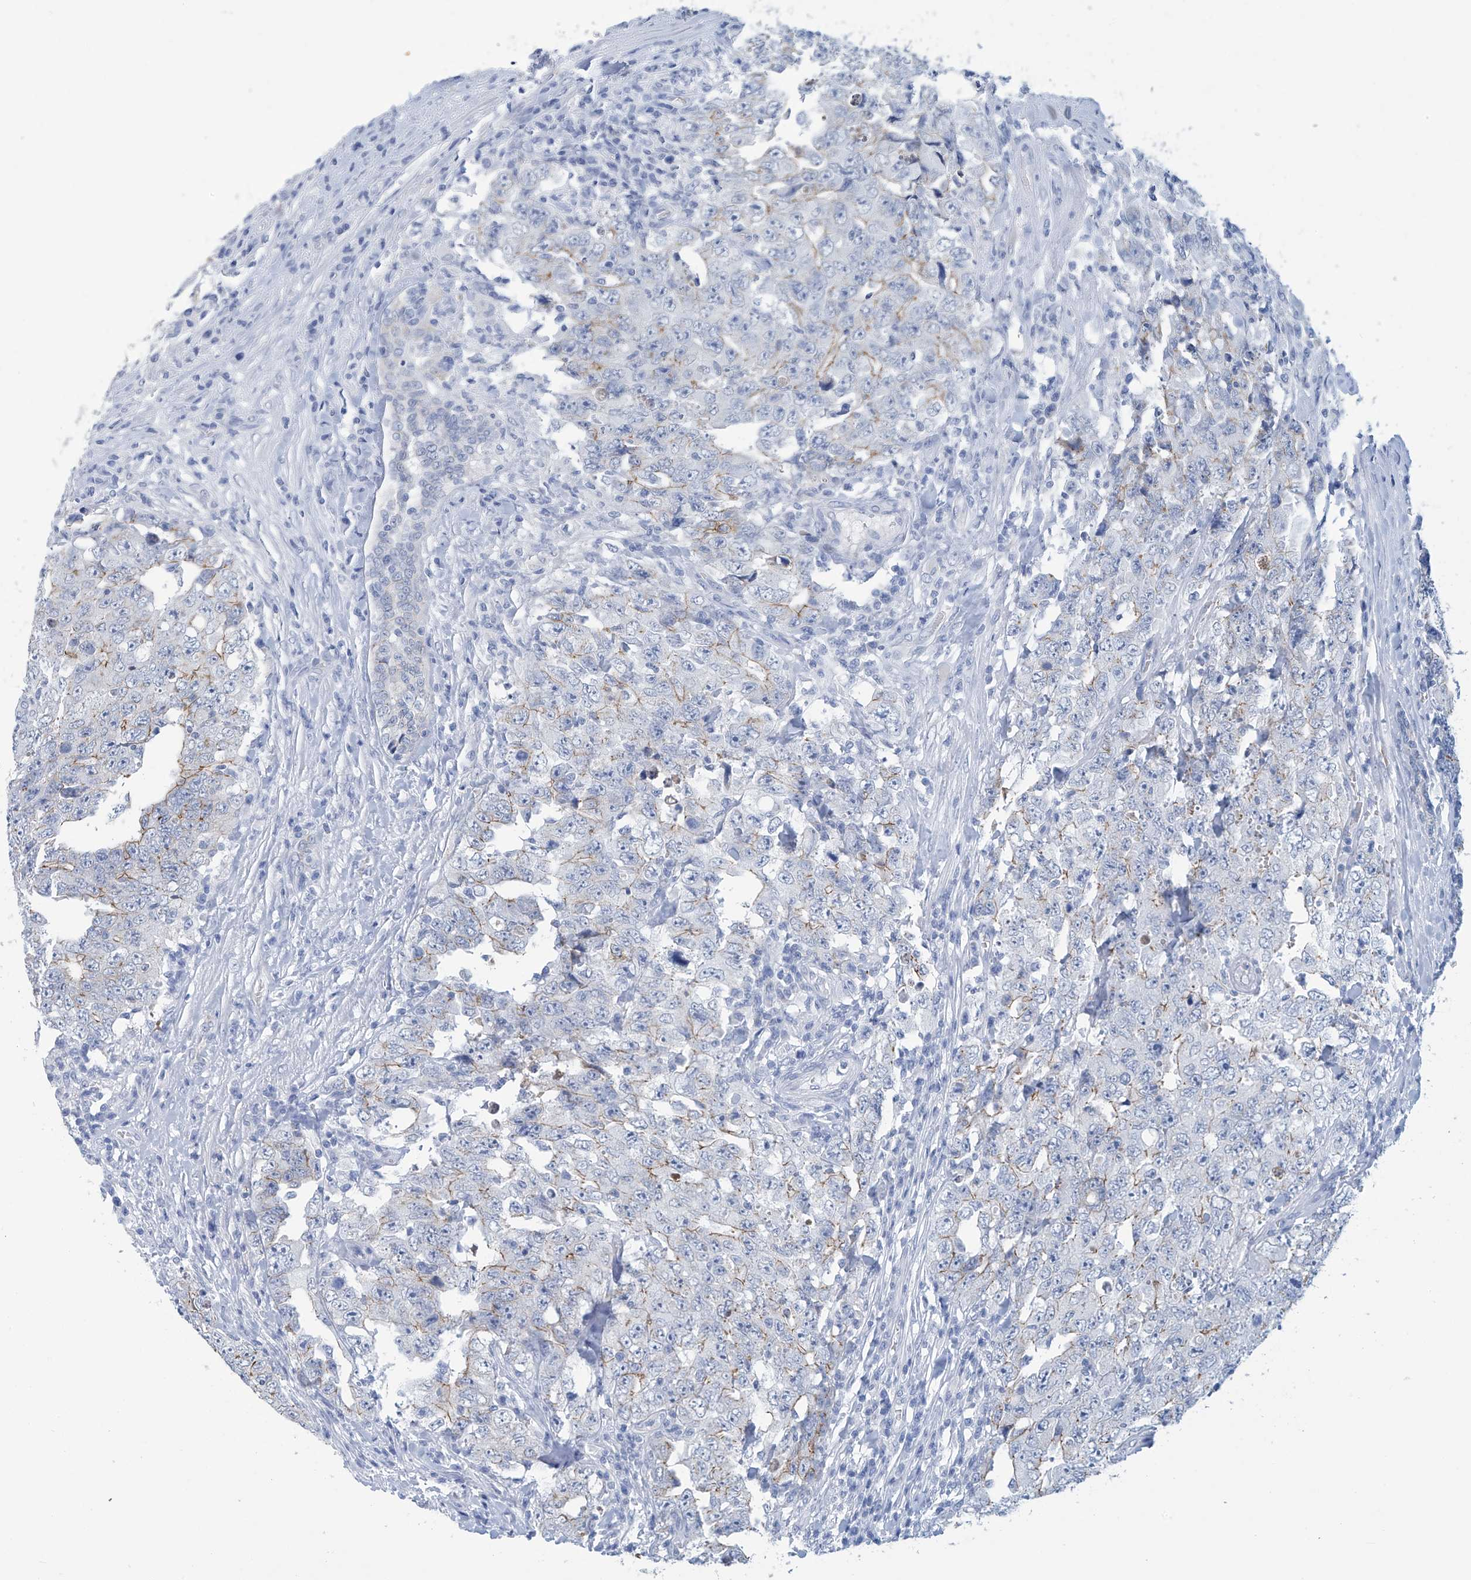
{"staining": {"intensity": "weak", "quantity": "25%-75%", "location": "cytoplasmic/membranous"}, "tissue": "testis cancer", "cell_type": "Tumor cells", "image_type": "cancer", "snomed": [{"axis": "morphology", "description": "Carcinoma, Embryonal, NOS"}, {"axis": "topography", "description": "Testis"}], "caption": "Immunohistochemistry (IHC) image of human embryonal carcinoma (testis) stained for a protein (brown), which displays low levels of weak cytoplasmic/membranous positivity in approximately 25%-75% of tumor cells.", "gene": "DSP", "patient": {"sex": "male", "age": 26}}